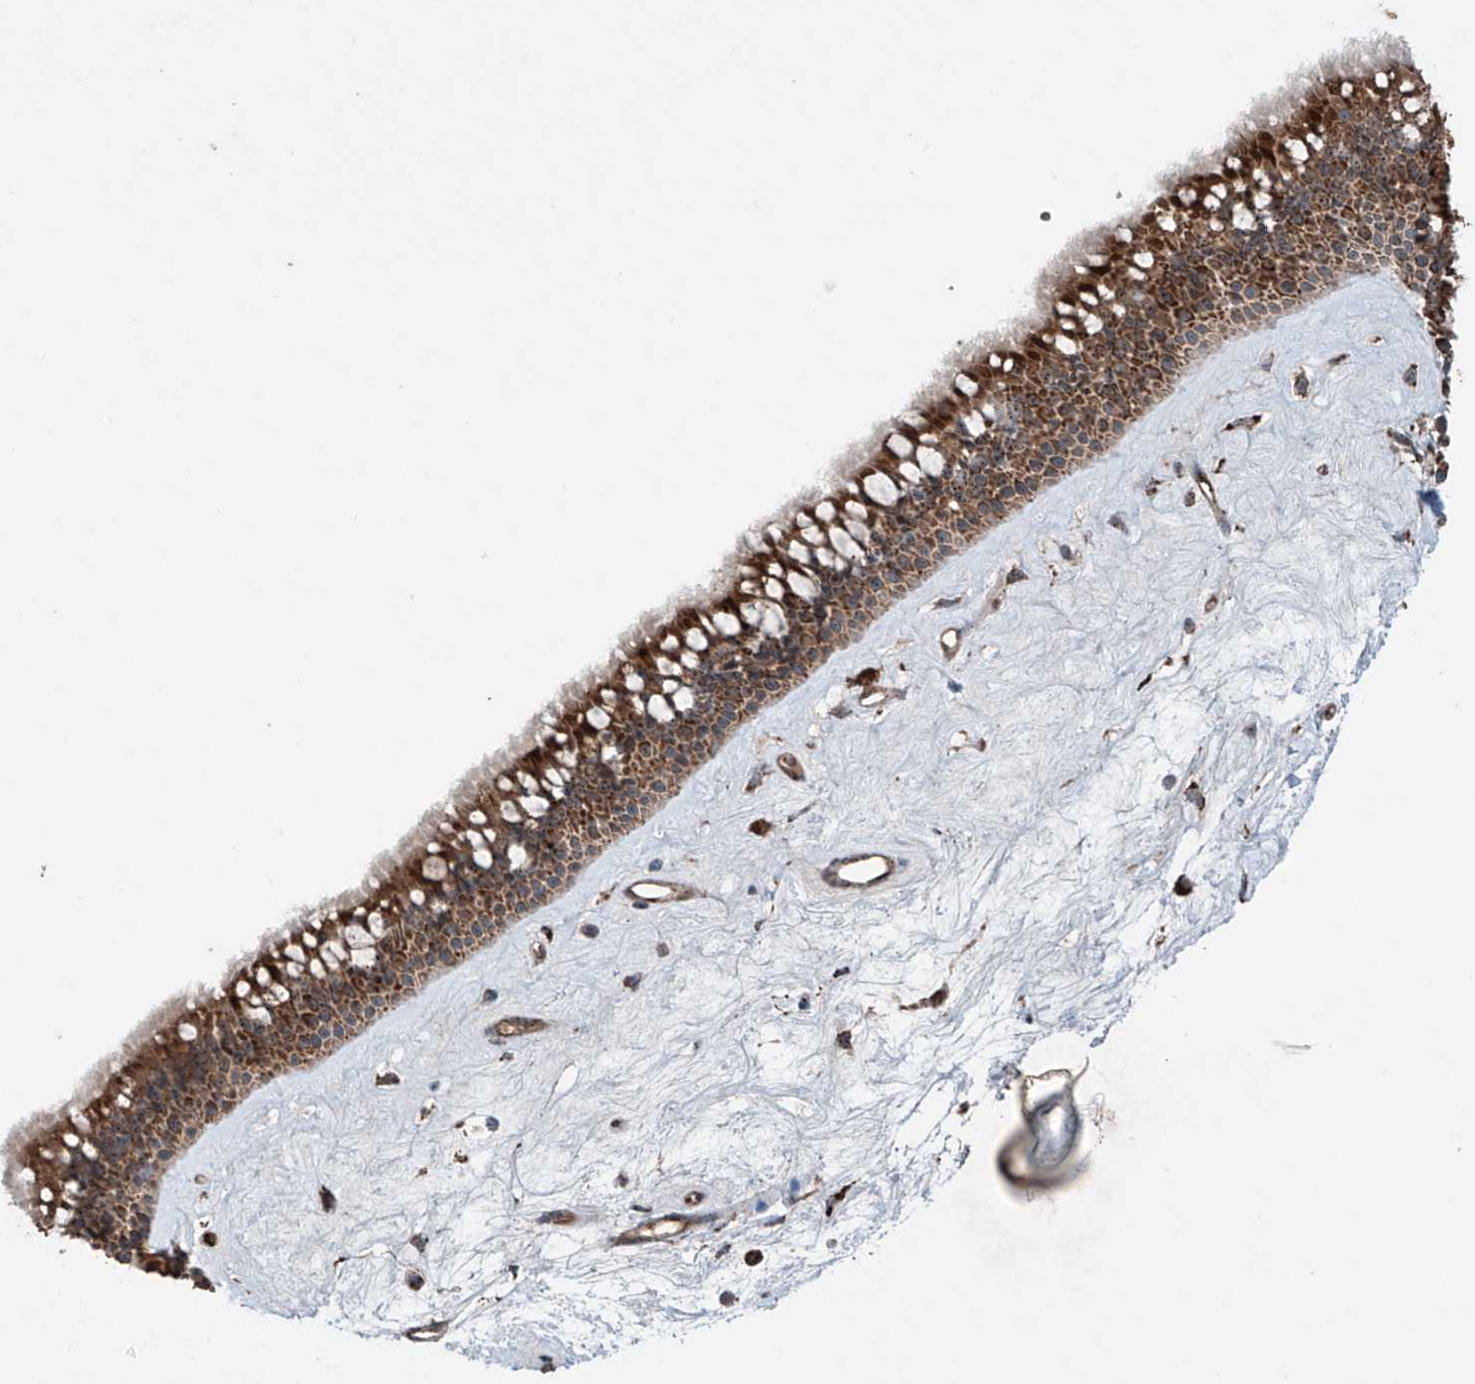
{"staining": {"intensity": "moderate", "quantity": ">75%", "location": "cytoplasmic/membranous"}, "tissue": "nasopharynx", "cell_type": "Respiratory epithelial cells", "image_type": "normal", "snomed": [{"axis": "morphology", "description": "Normal tissue, NOS"}, {"axis": "topography", "description": "Nasopharynx"}], "caption": "Moderate cytoplasmic/membranous protein expression is present in about >75% of respiratory epithelial cells in nasopharynx. (DAB IHC with brightfield microscopy, high magnification).", "gene": "SAMD3", "patient": {"sex": "male", "age": 64}}